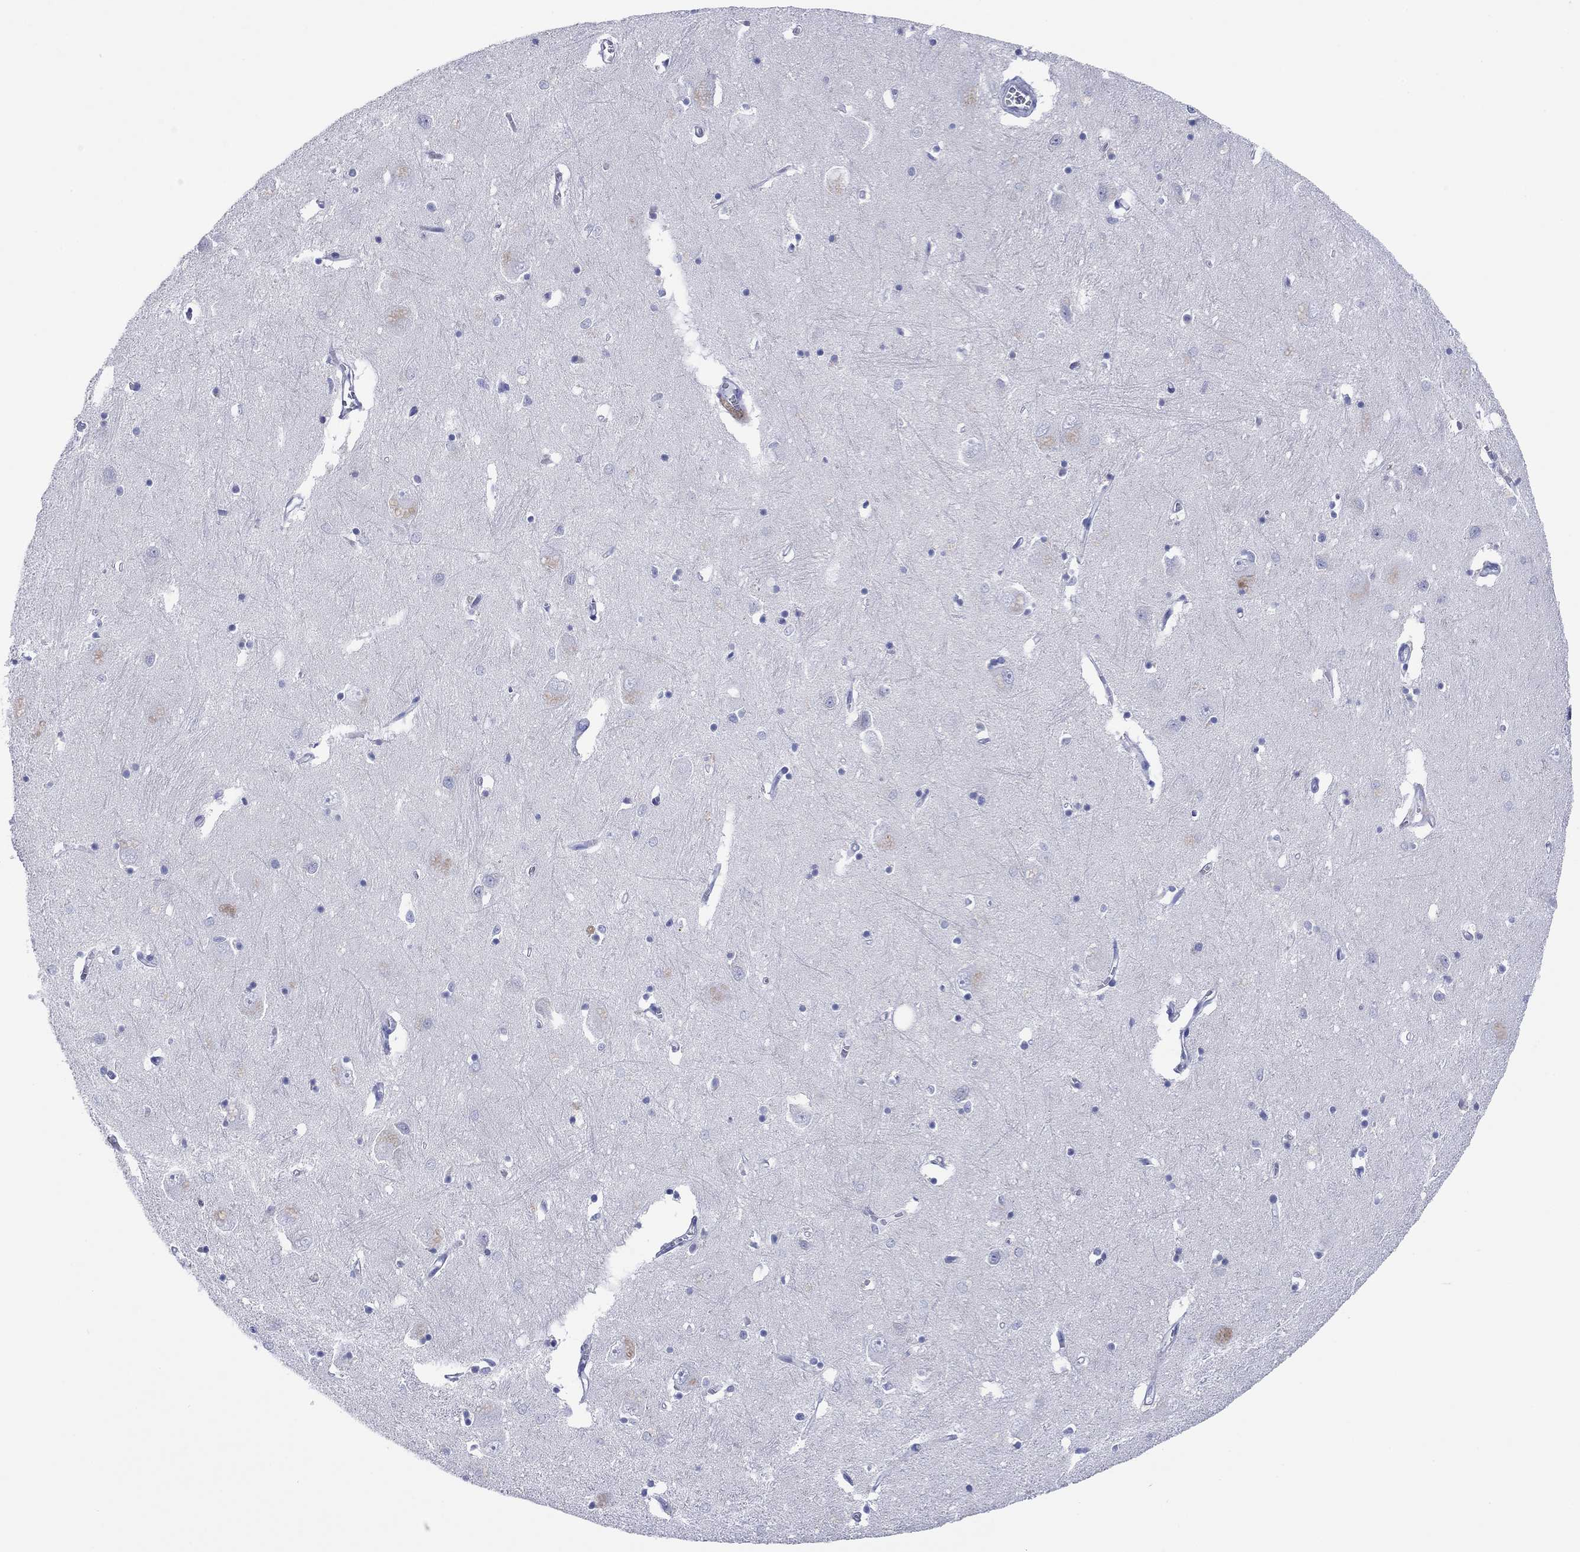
{"staining": {"intensity": "negative", "quantity": "none", "location": "none"}, "tissue": "caudate", "cell_type": "Glial cells", "image_type": "normal", "snomed": [{"axis": "morphology", "description": "Normal tissue, NOS"}, {"axis": "topography", "description": "Lateral ventricle wall"}], "caption": "A high-resolution histopathology image shows immunohistochemistry staining of benign caudate, which demonstrates no significant expression in glial cells.", "gene": "MAGEB6", "patient": {"sex": "male", "age": 54}}